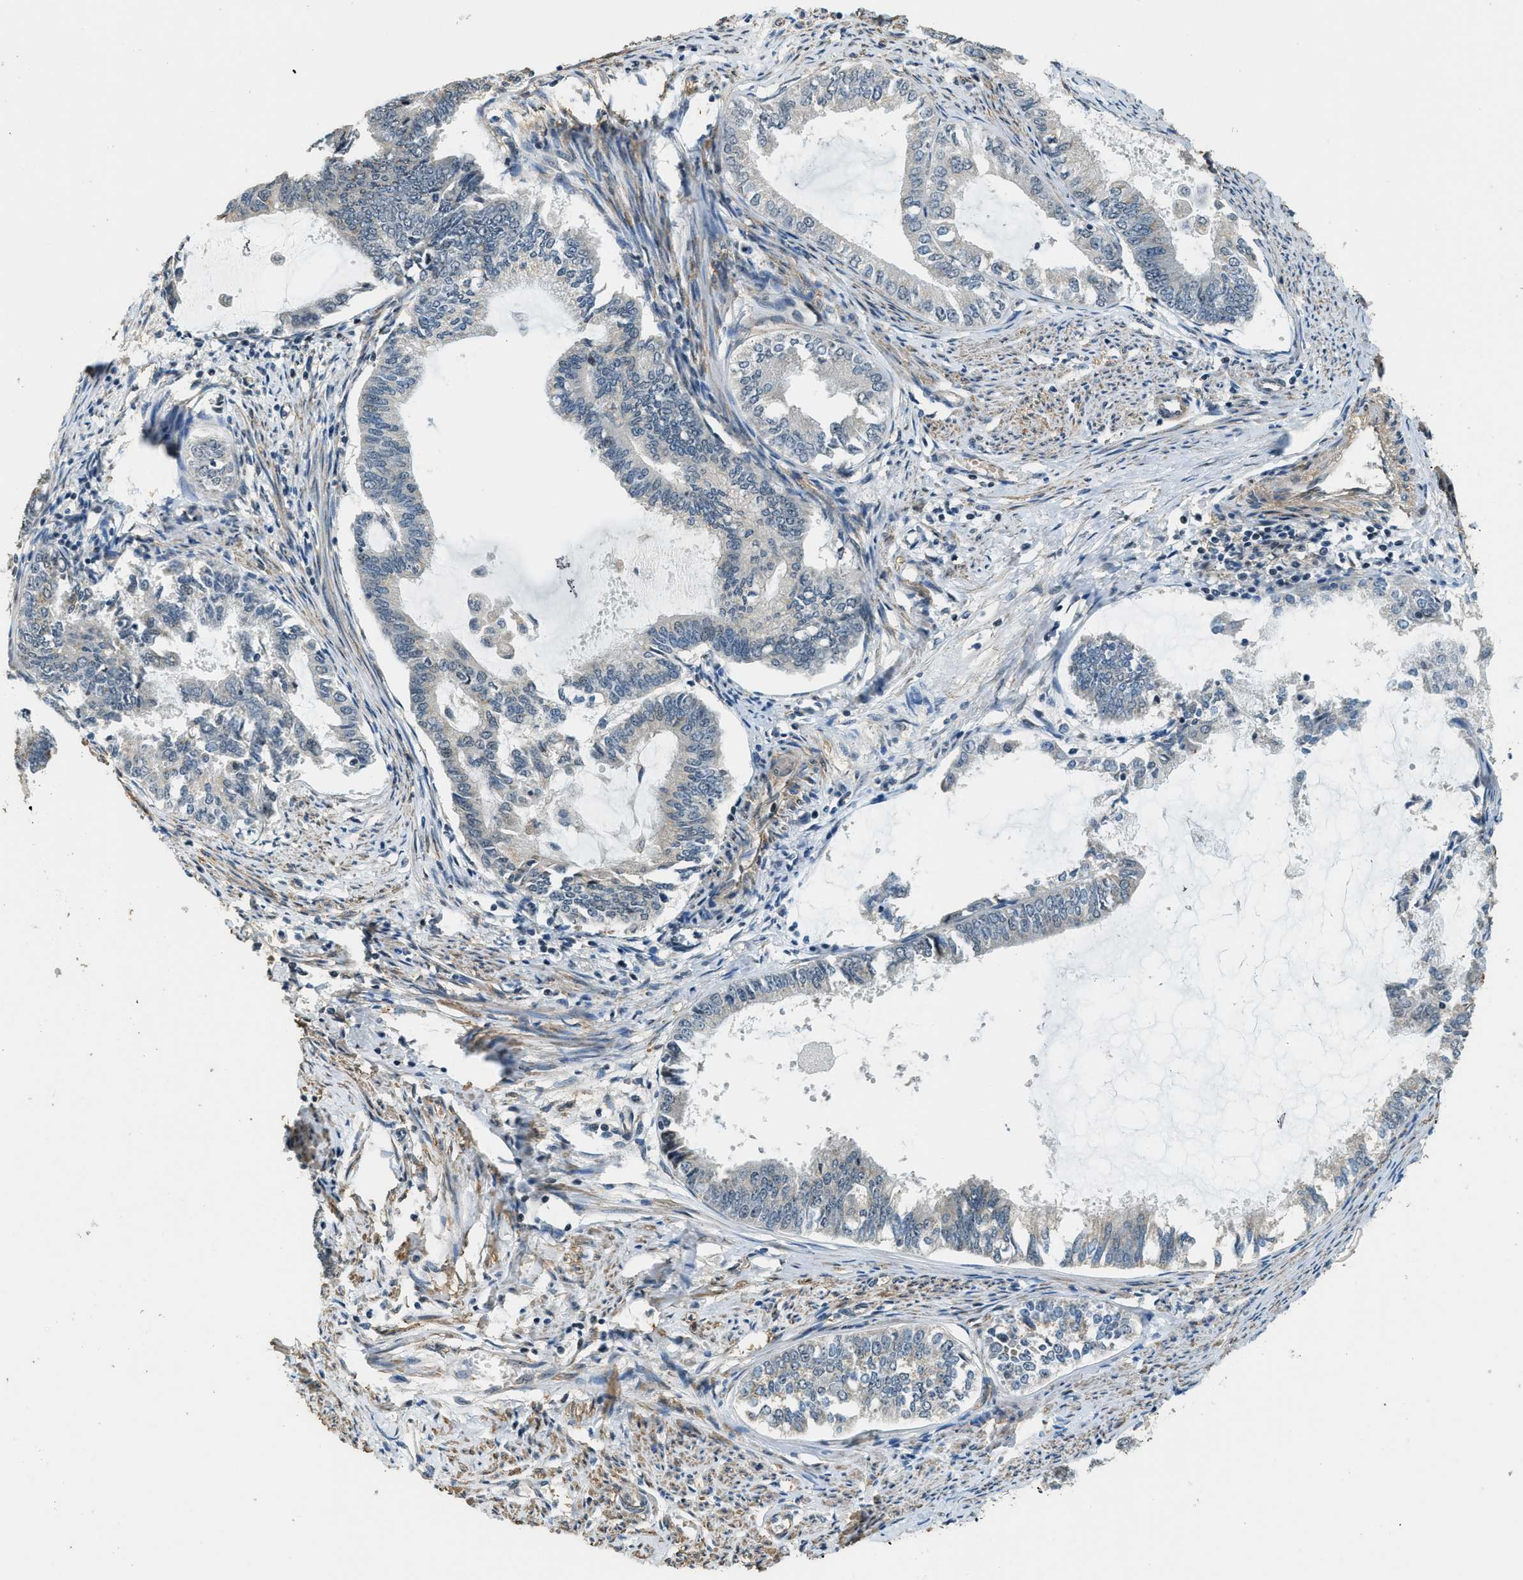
{"staining": {"intensity": "negative", "quantity": "none", "location": "none"}, "tissue": "endometrial cancer", "cell_type": "Tumor cells", "image_type": "cancer", "snomed": [{"axis": "morphology", "description": "Adenocarcinoma, NOS"}, {"axis": "topography", "description": "Endometrium"}], "caption": "Endometrial cancer was stained to show a protein in brown. There is no significant expression in tumor cells.", "gene": "MED21", "patient": {"sex": "female", "age": 86}}